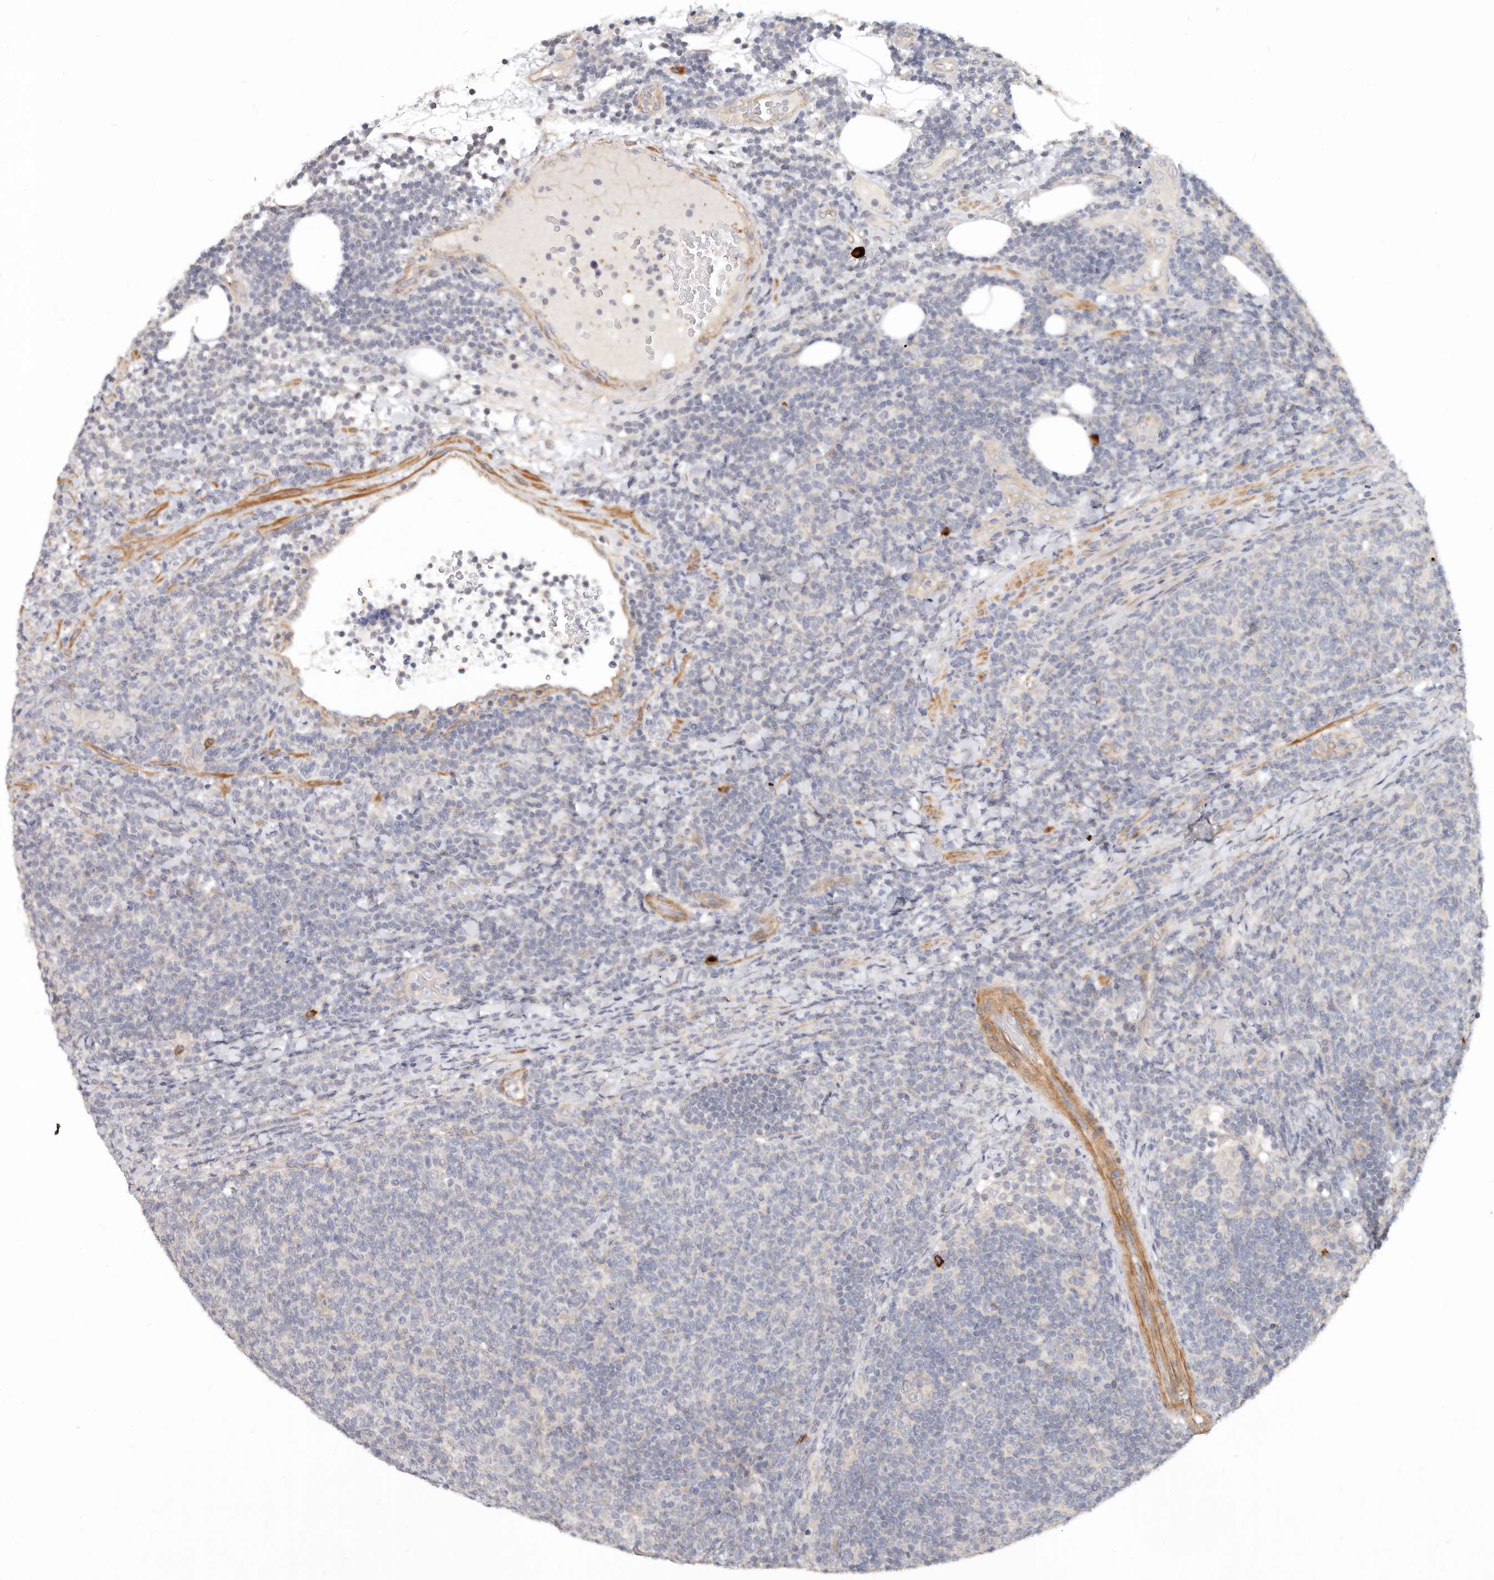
{"staining": {"intensity": "negative", "quantity": "none", "location": "none"}, "tissue": "lymphoma", "cell_type": "Tumor cells", "image_type": "cancer", "snomed": [{"axis": "morphology", "description": "Malignant lymphoma, non-Hodgkin's type, Low grade"}, {"axis": "topography", "description": "Lymph node"}], "caption": "Tumor cells are negative for brown protein staining in low-grade malignant lymphoma, non-Hodgkin's type.", "gene": "ZRANB1", "patient": {"sex": "male", "age": 66}}